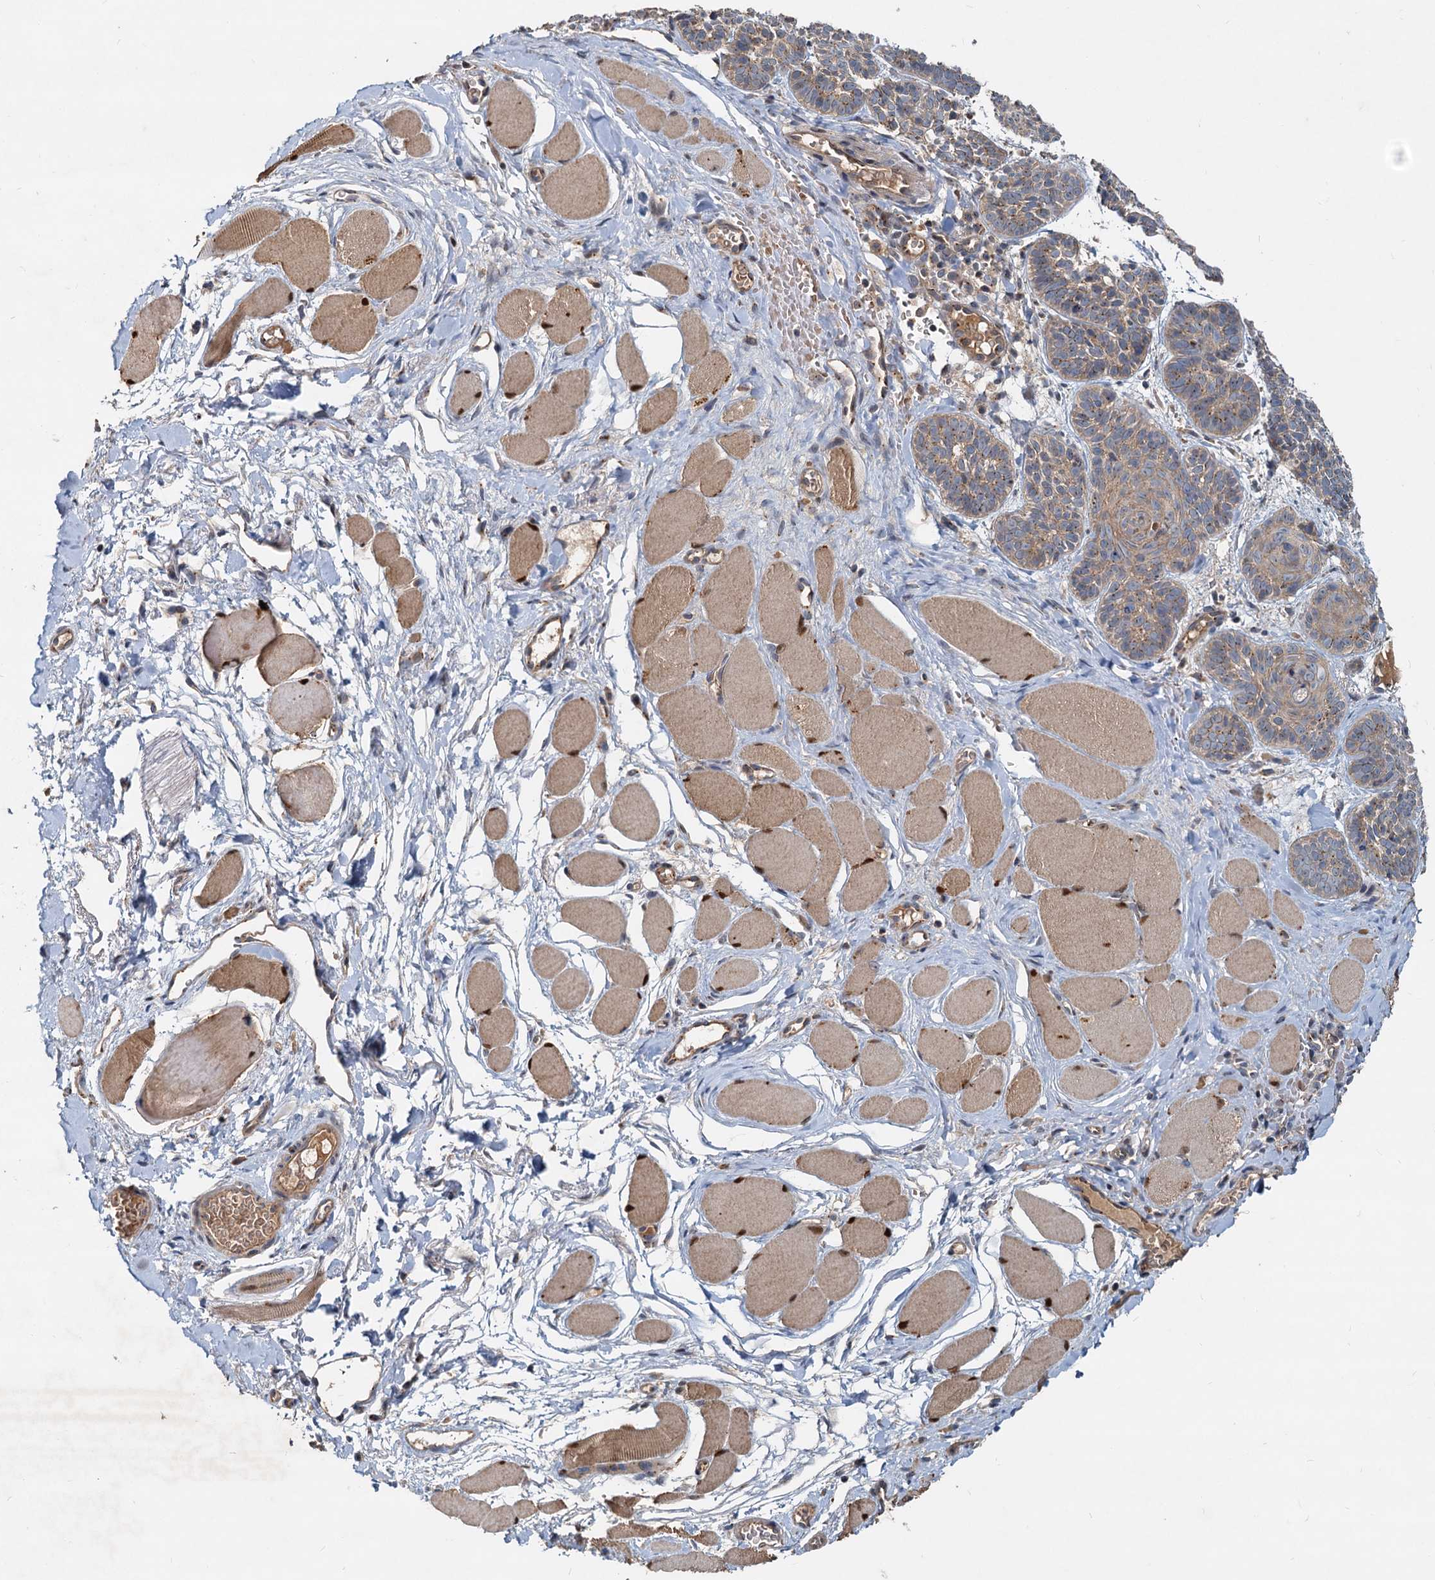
{"staining": {"intensity": "weak", "quantity": "25%-75%", "location": "cytoplasmic/membranous"}, "tissue": "skin cancer", "cell_type": "Tumor cells", "image_type": "cancer", "snomed": [{"axis": "morphology", "description": "Basal cell carcinoma"}, {"axis": "topography", "description": "Skin"}], "caption": "DAB immunohistochemical staining of human skin basal cell carcinoma reveals weak cytoplasmic/membranous protein staining in approximately 25%-75% of tumor cells.", "gene": "CEP68", "patient": {"sex": "male", "age": 85}}